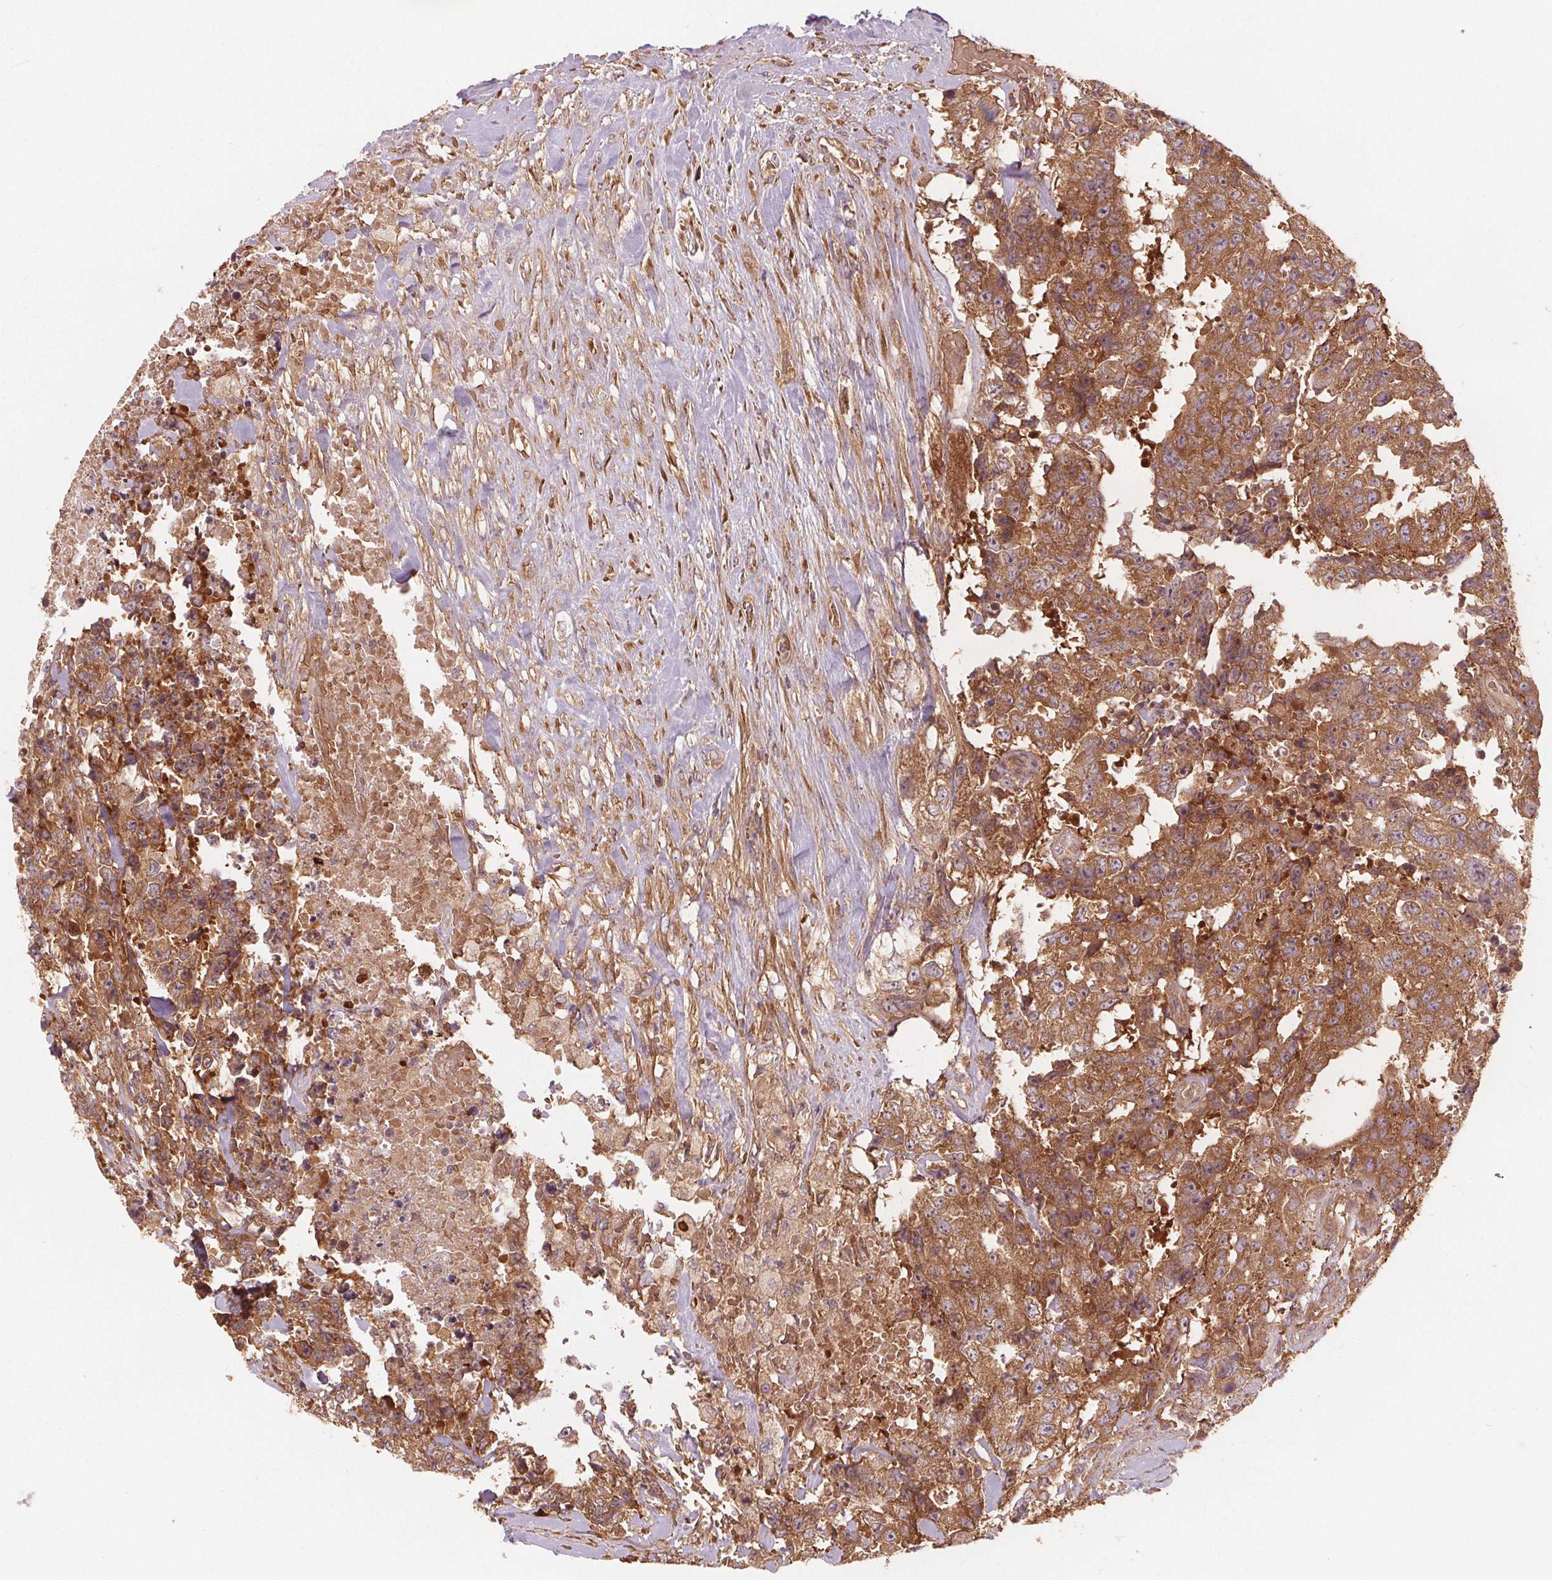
{"staining": {"intensity": "moderate", "quantity": ">75%", "location": "cytoplasmic/membranous"}, "tissue": "testis cancer", "cell_type": "Tumor cells", "image_type": "cancer", "snomed": [{"axis": "morphology", "description": "Carcinoma, Embryonal, NOS"}, {"axis": "topography", "description": "Testis"}], "caption": "Moderate cytoplasmic/membranous protein positivity is present in approximately >75% of tumor cells in testis embryonal carcinoma. (Stains: DAB (3,3'-diaminobenzidine) in brown, nuclei in blue, Microscopy: brightfield microscopy at high magnification).", "gene": "EIF3D", "patient": {"sex": "male", "age": 24}}